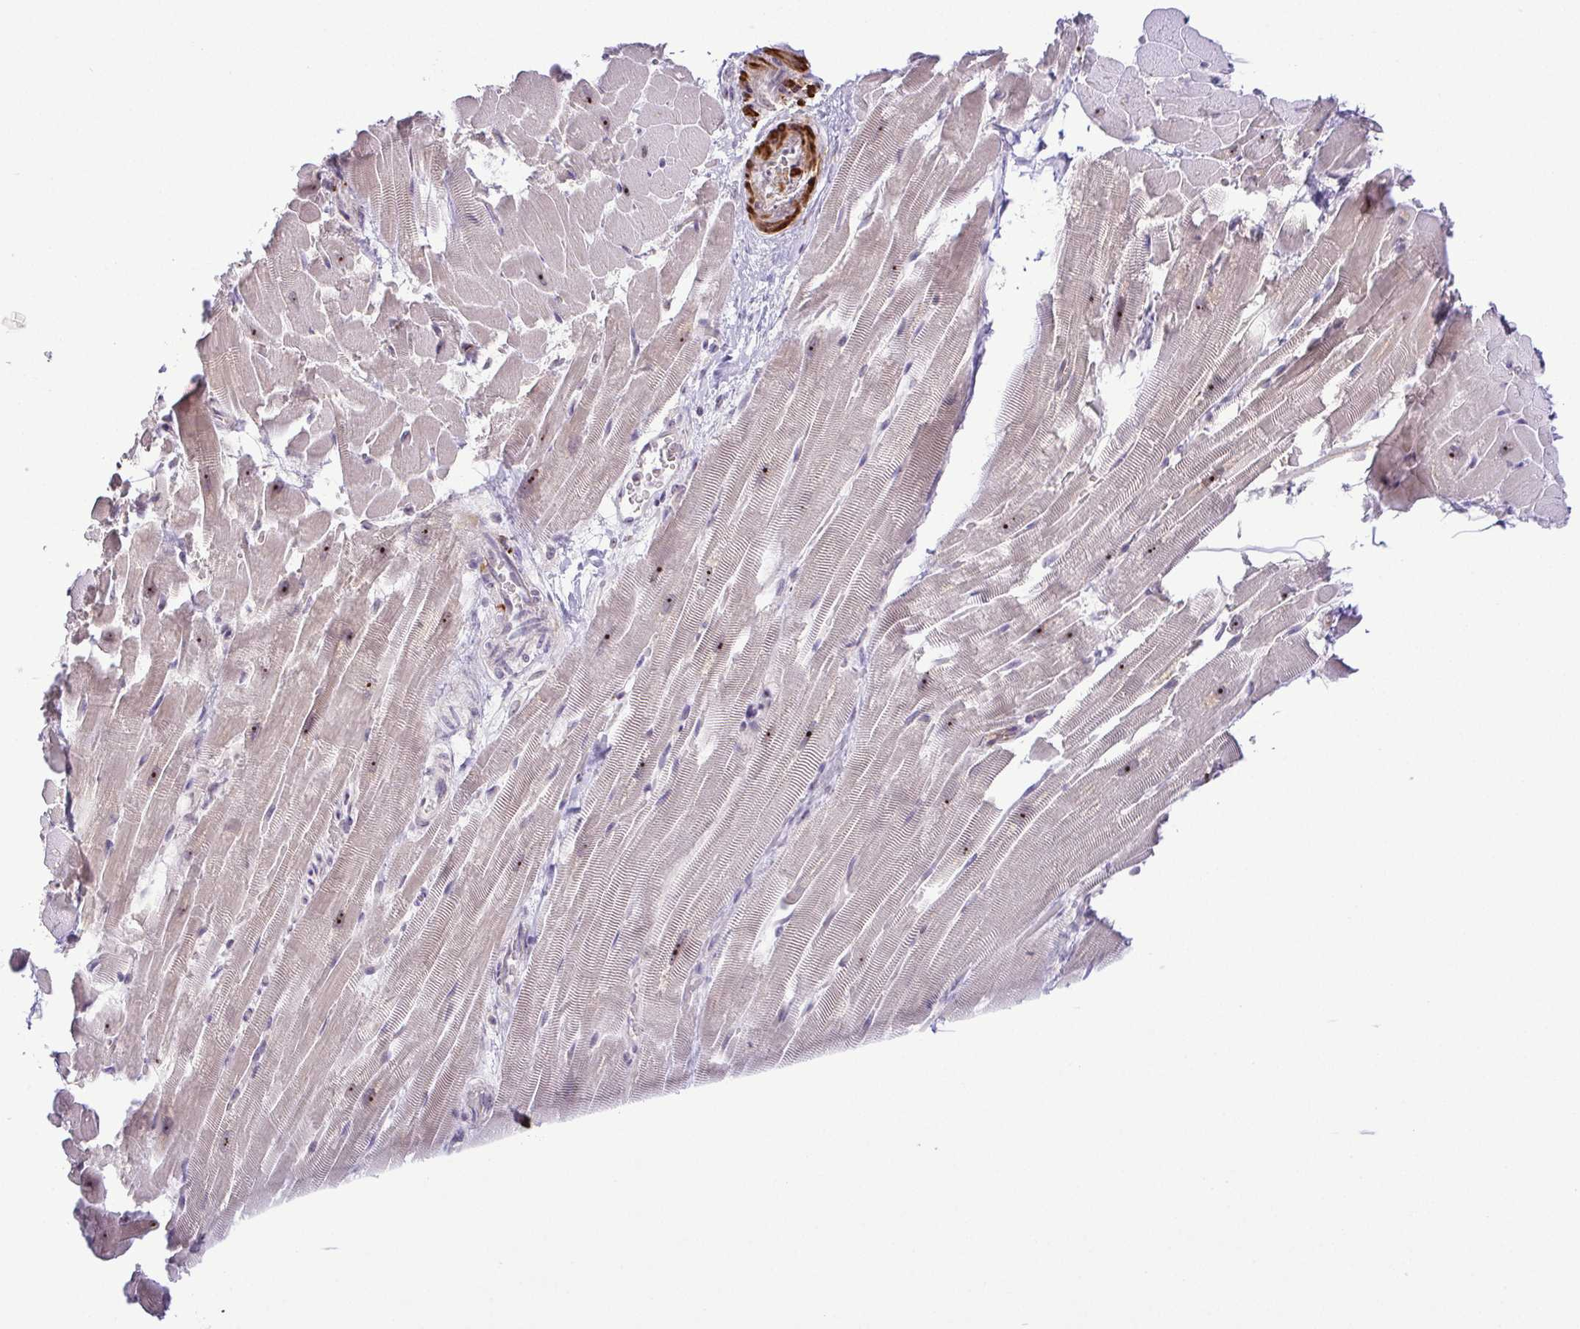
{"staining": {"intensity": "moderate", "quantity": "25%-75%", "location": "nuclear"}, "tissue": "heart muscle", "cell_type": "Cardiomyocytes", "image_type": "normal", "snomed": [{"axis": "morphology", "description": "Normal tissue, NOS"}, {"axis": "topography", "description": "Heart"}], "caption": "Immunohistochemistry (IHC) (DAB) staining of unremarkable human heart muscle reveals moderate nuclear protein staining in approximately 25%-75% of cardiomyocytes.", "gene": "RSL24D1", "patient": {"sex": "male", "age": 37}}